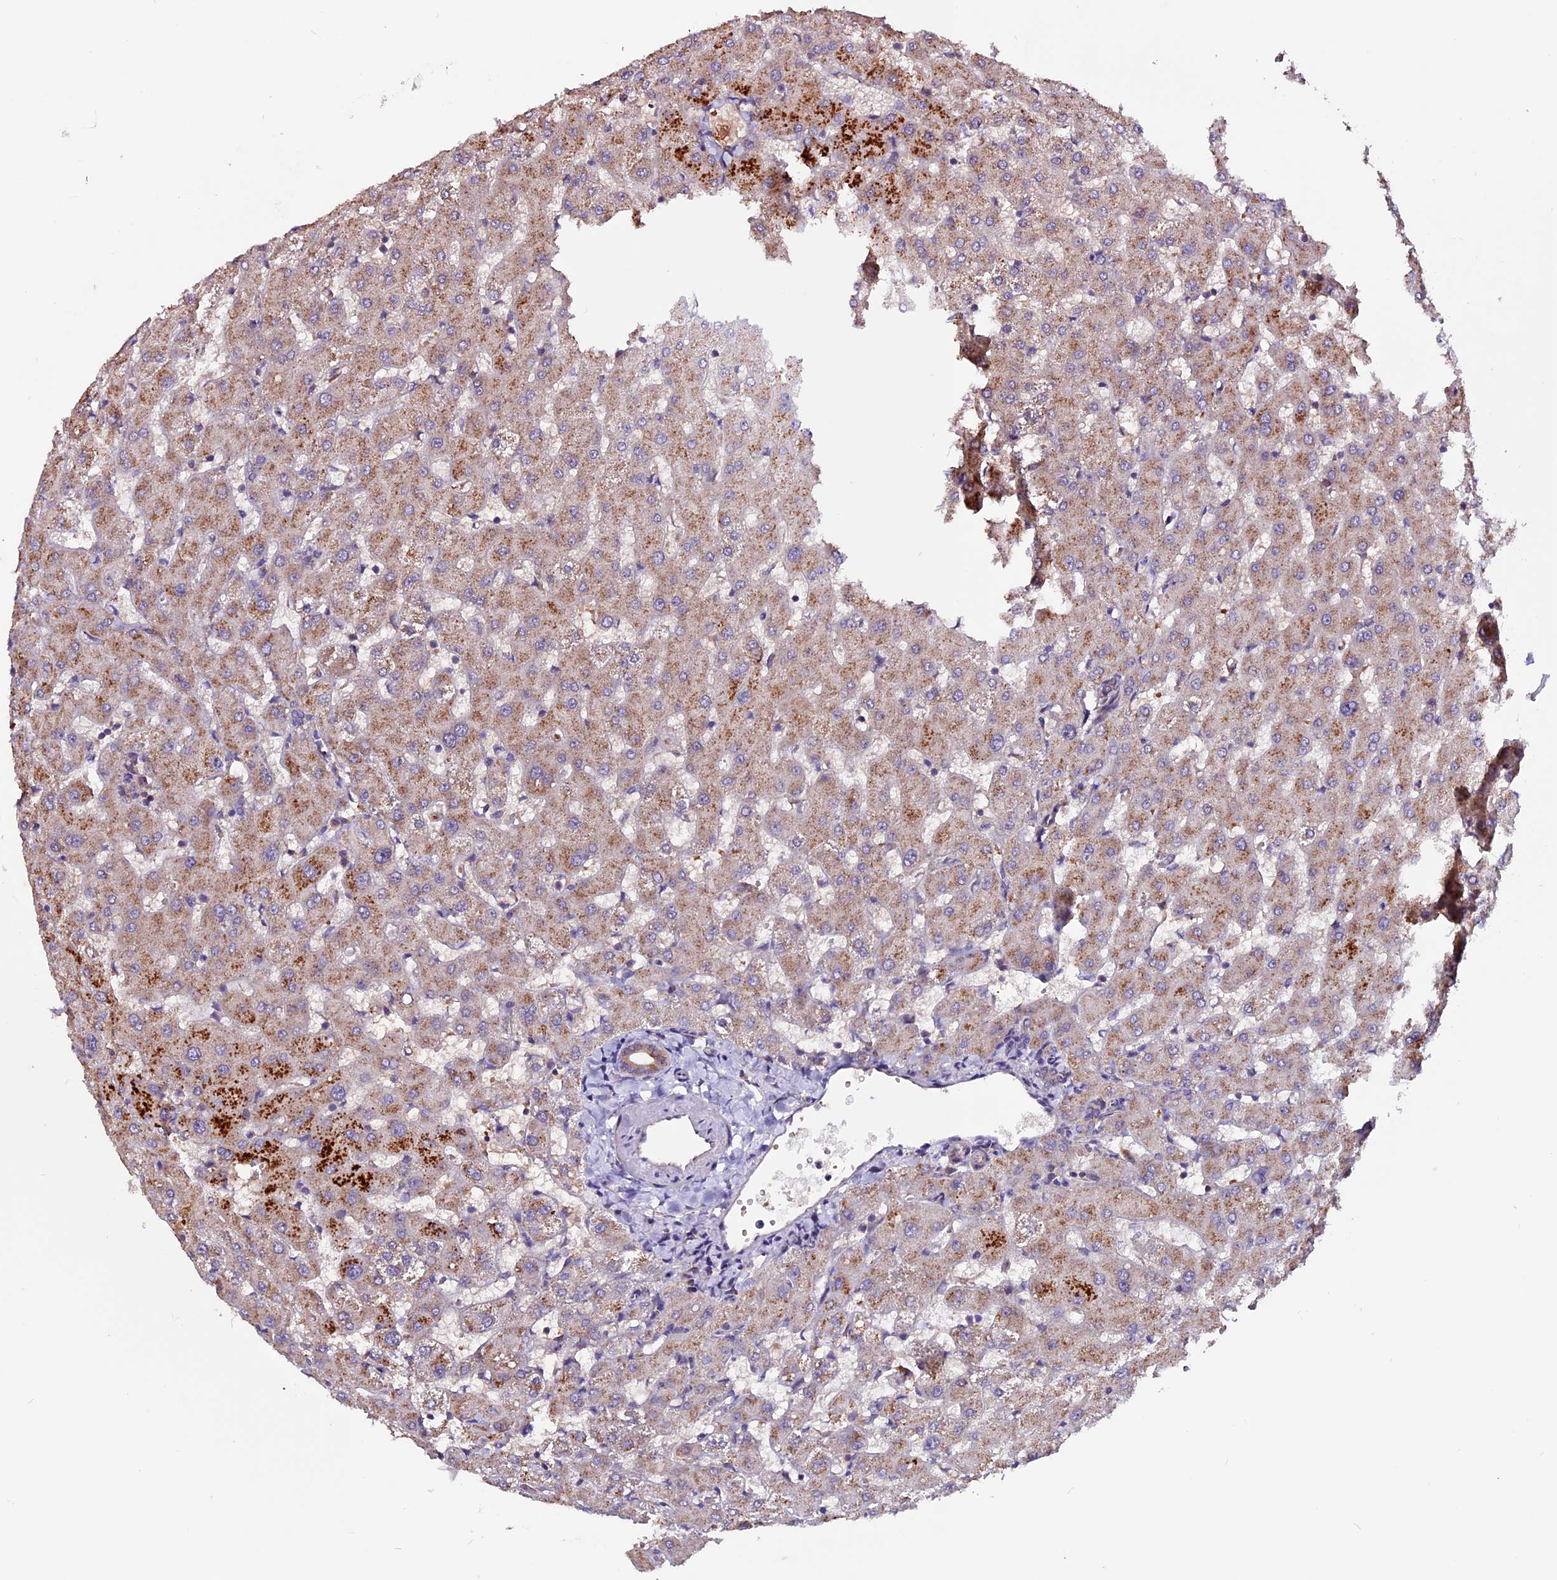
{"staining": {"intensity": "weak", "quantity": ">75%", "location": "cytoplasmic/membranous"}, "tissue": "liver", "cell_type": "Cholangiocytes", "image_type": "normal", "snomed": [{"axis": "morphology", "description": "Normal tissue, NOS"}, {"axis": "topography", "description": "Liver"}], "caption": "Immunohistochemistry histopathology image of benign liver stained for a protein (brown), which exhibits low levels of weak cytoplasmic/membranous positivity in about >75% of cholangiocytes.", "gene": "RINL", "patient": {"sex": "female", "age": 63}}